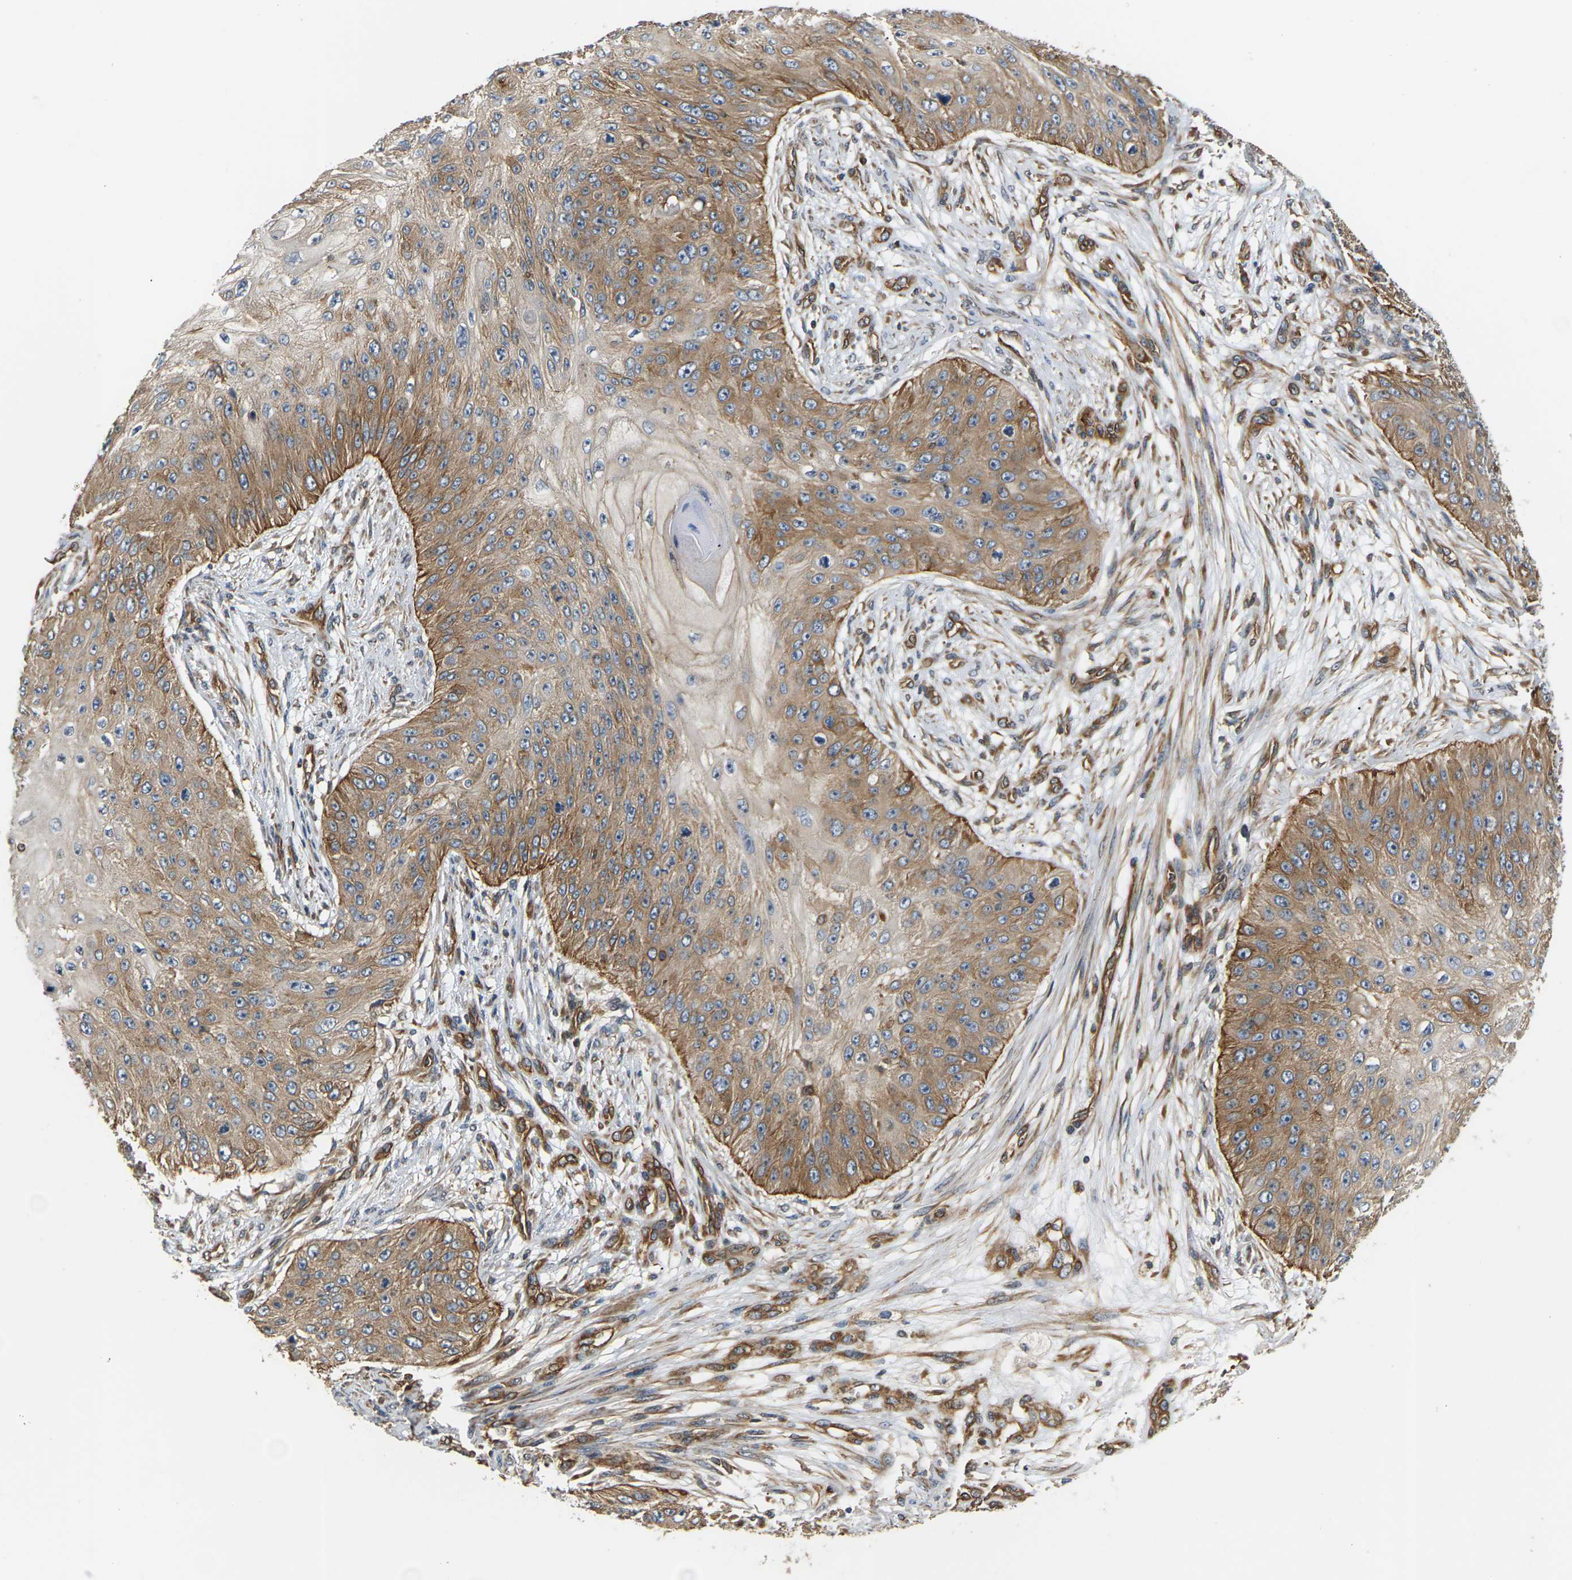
{"staining": {"intensity": "moderate", "quantity": ">75%", "location": "cytoplasmic/membranous"}, "tissue": "skin cancer", "cell_type": "Tumor cells", "image_type": "cancer", "snomed": [{"axis": "morphology", "description": "Squamous cell carcinoma, NOS"}, {"axis": "topography", "description": "Skin"}], "caption": "Immunohistochemistry staining of squamous cell carcinoma (skin), which displays medium levels of moderate cytoplasmic/membranous positivity in about >75% of tumor cells indicating moderate cytoplasmic/membranous protein positivity. The staining was performed using DAB (brown) for protein detection and nuclei were counterstained in hematoxylin (blue).", "gene": "PCDHB4", "patient": {"sex": "female", "age": 80}}